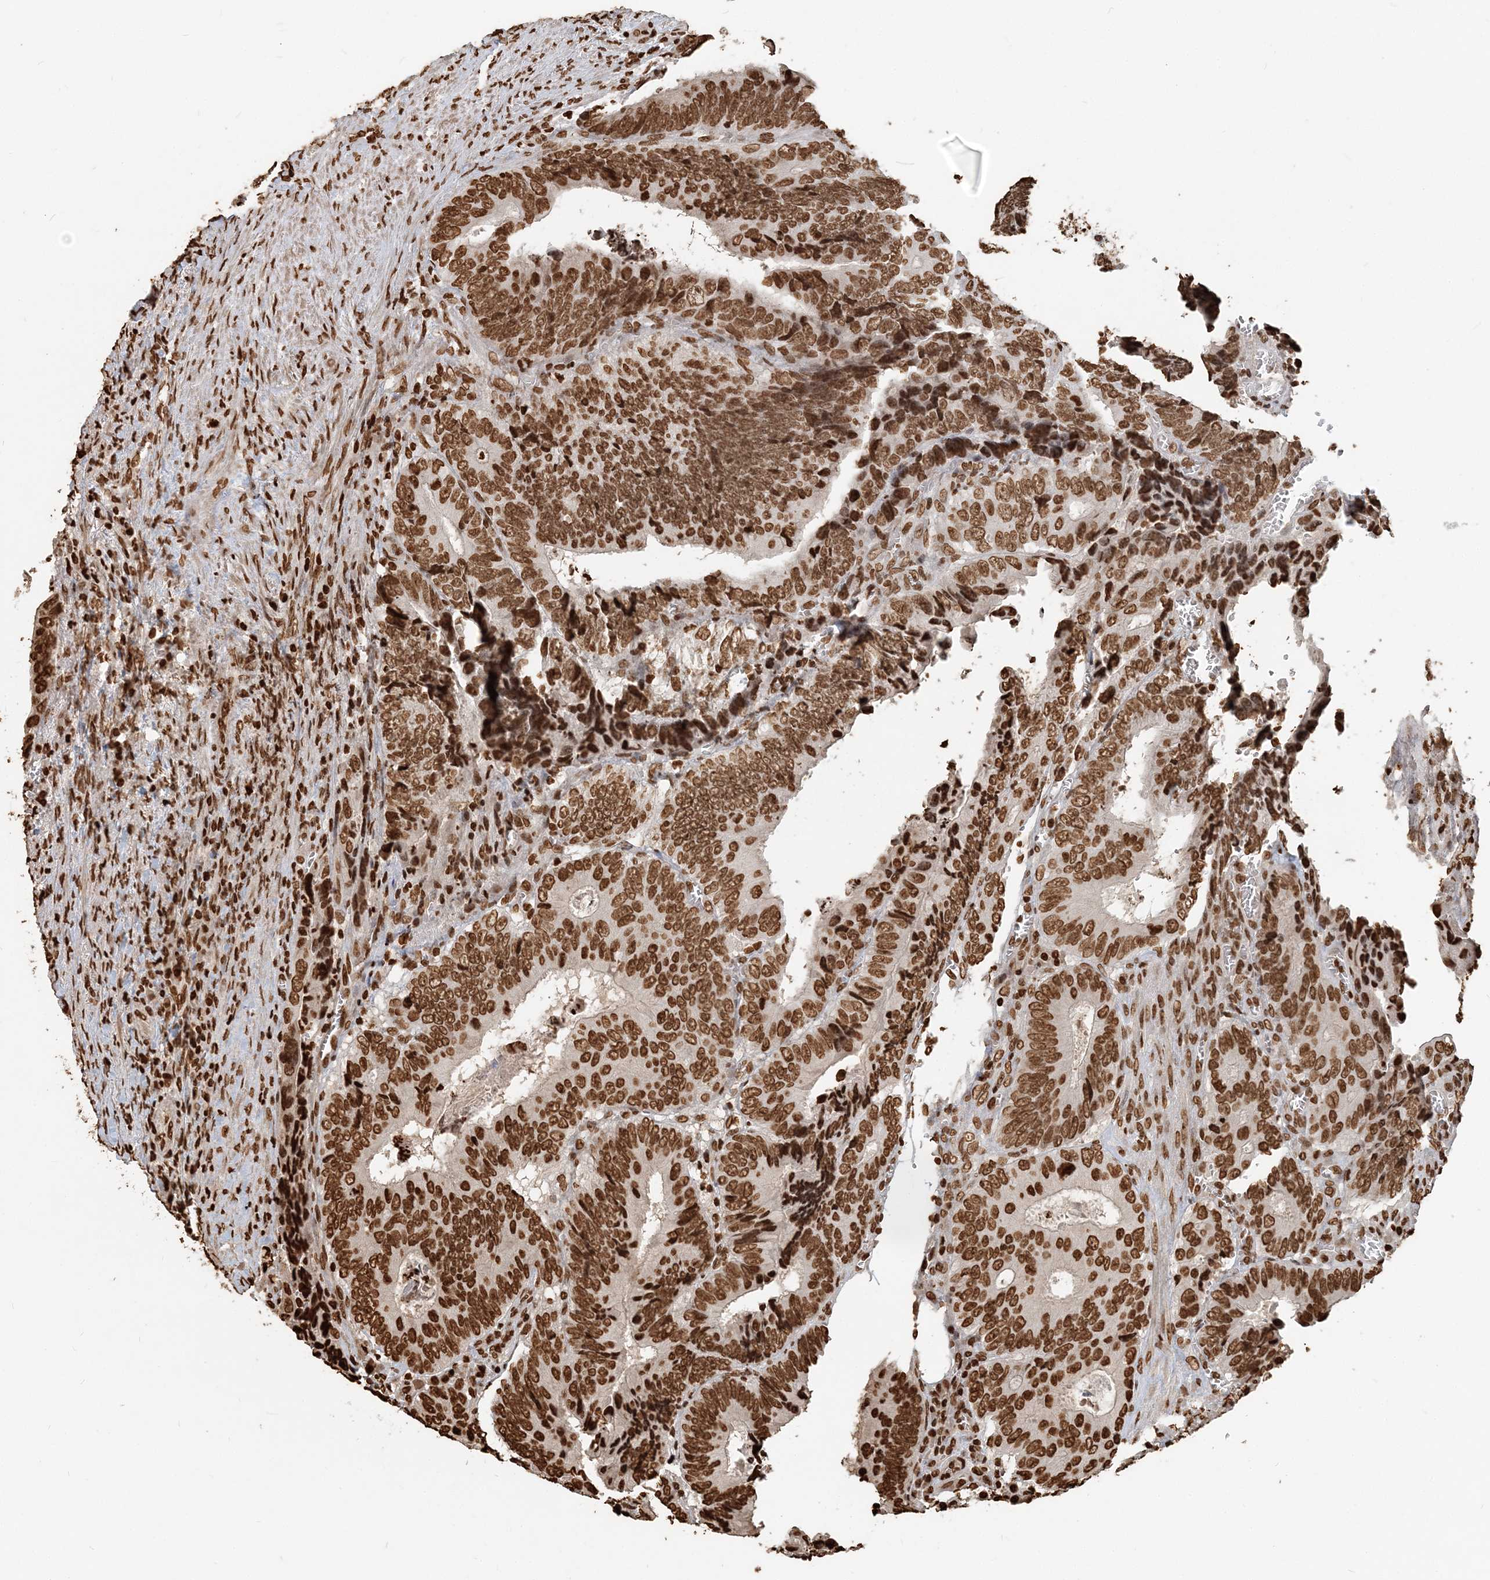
{"staining": {"intensity": "strong", "quantity": ">75%", "location": "nuclear"}, "tissue": "colorectal cancer", "cell_type": "Tumor cells", "image_type": "cancer", "snomed": [{"axis": "morphology", "description": "Adenocarcinoma, NOS"}, {"axis": "topography", "description": "Colon"}], "caption": "Tumor cells reveal strong nuclear expression in approximately >75% of cells in adenocarcinoma (colorectal). The staining was performed using DAB, with brown indicating positive protein expression. Nuclei are stained blue with hematoxylin.", "gene": "H3-3B", "patient": {"sex": "male", "age": 72}}